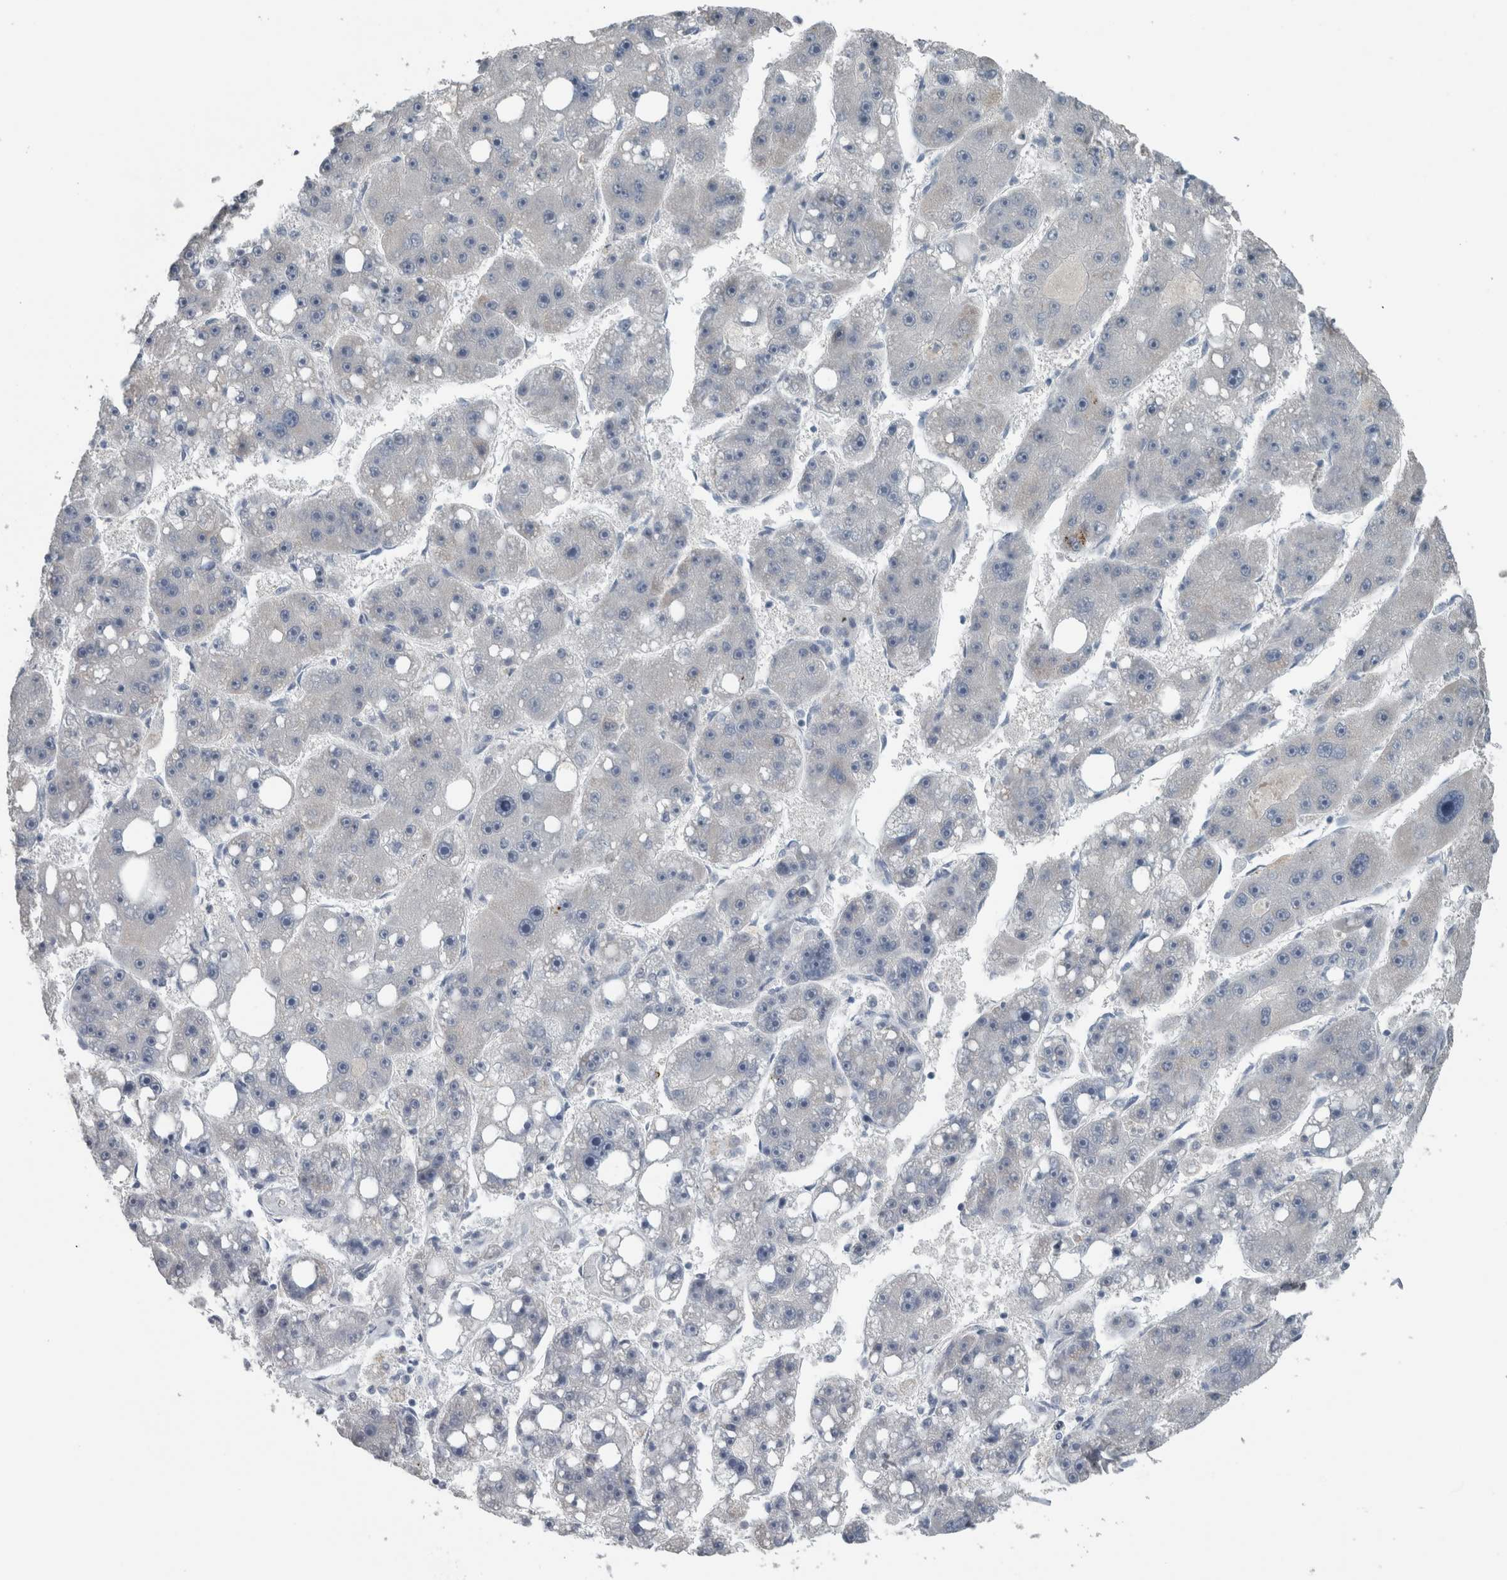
{"staining": {"intensity": "negative", "quantity": "none", "location": "none"}, "tissue": "liver cancer", "cell_type": "Tumor cells", "image_type": "cancer", "snomed": [{"axis": "morphology", "description": "Carcinoma, Hepatocellular, NOS"}, {"axis": "topography", "description": "Liver"}], "caption": "Liver cancer (hepatocellular carcinoma) was stained to show a protein in brown. There is no significant expression in tumor cells. The staining is performed using DAB (3,3'-diaminobenzidine) brown chromogen with nuclei counter-stained in using hematoxylin.", "gene": "ACSF2", "patient": {"sex": "female", "age": 61}}